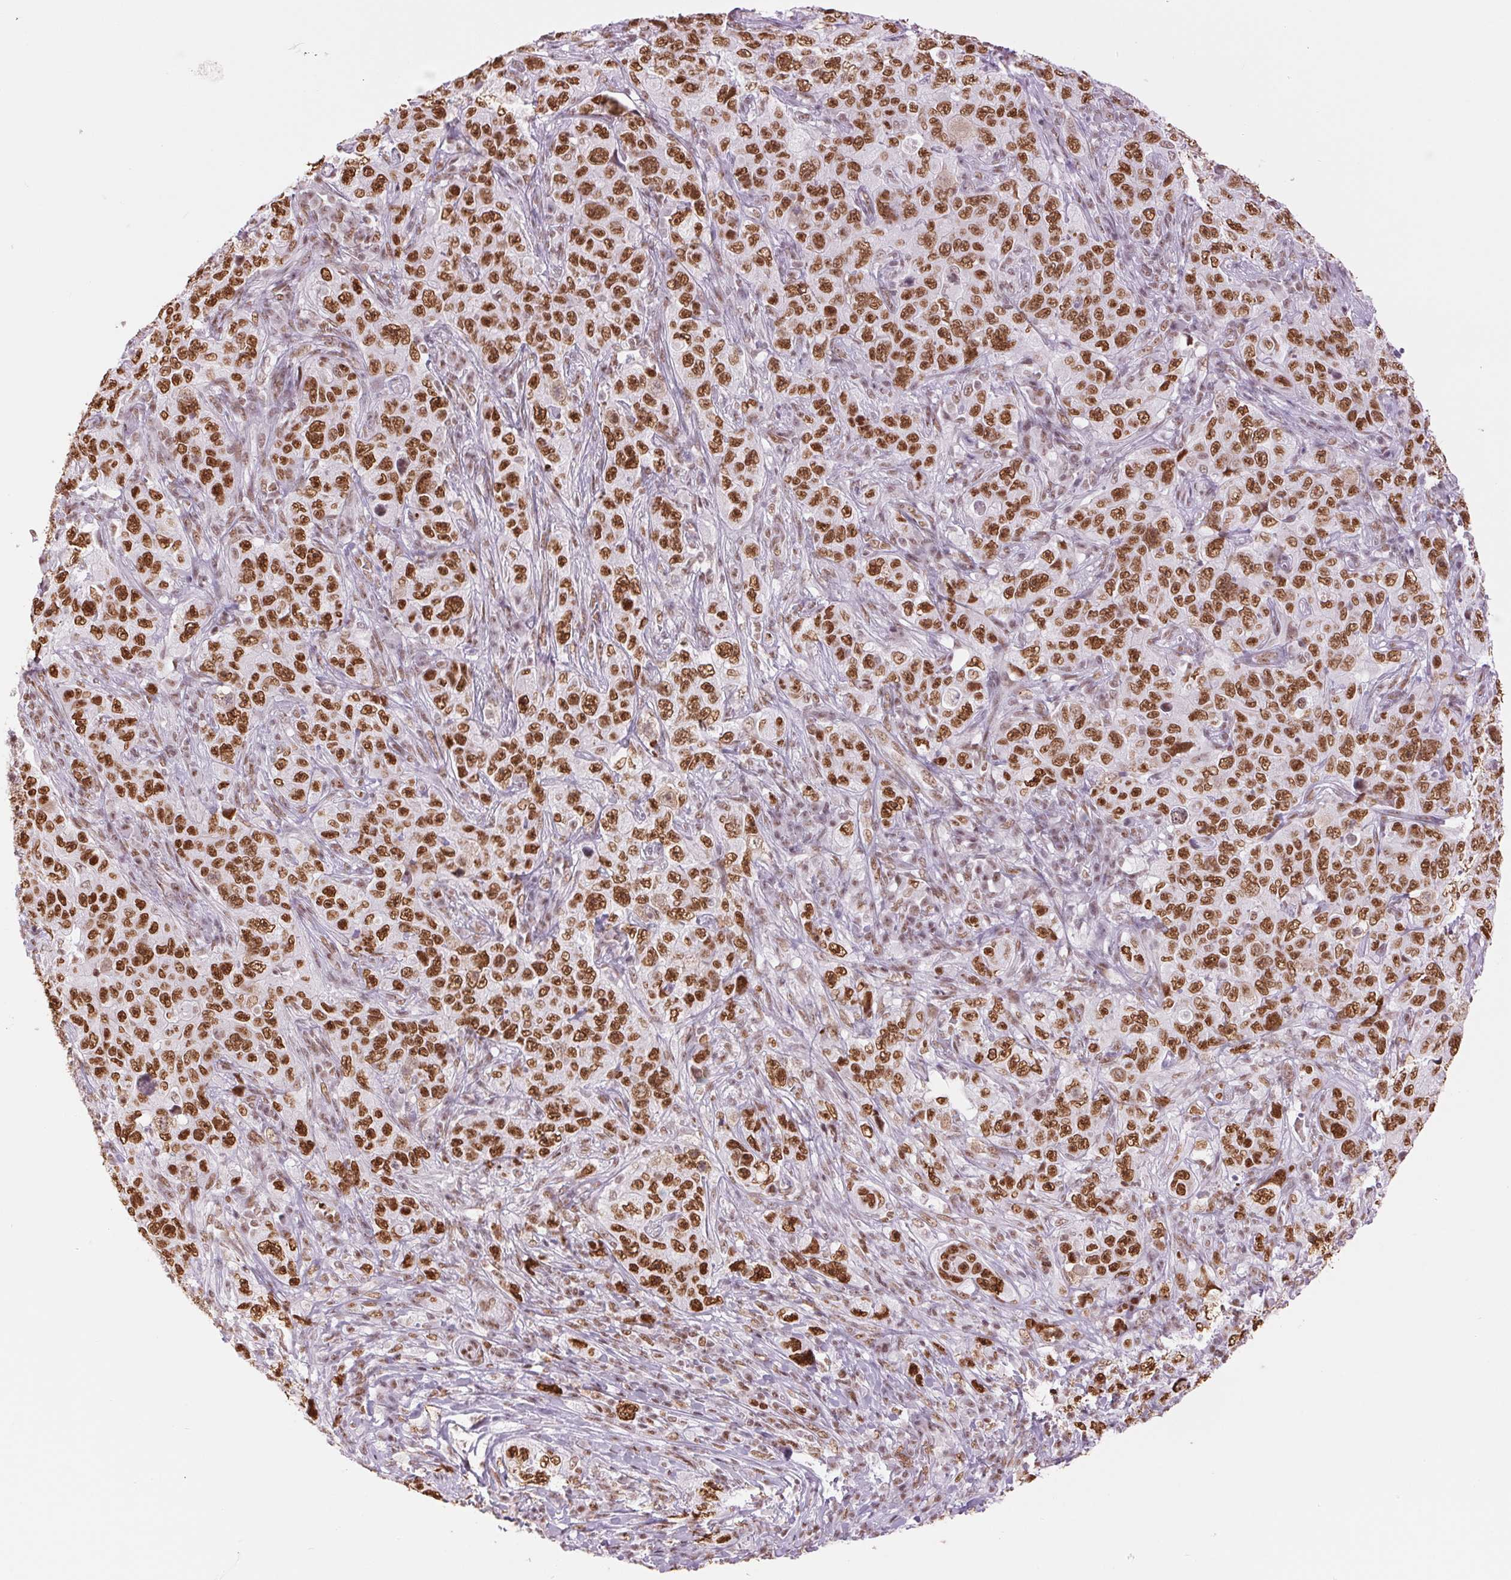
{"staining": {"intensity": "strong", "quantity": ">75%", "location": "nuclear"}, "tissue": "pancreatic cancer", "cell_type": "Tumor cells", "image_type": "cancer", "snomed": [{"axis": "morphology", "description": "Adenocarcinoma, NOS"}, {"axis": "topography", "description": "Pancreas"}], "caption": "Strong nuclear staining is identified in about >75% of tumor cells in pancreatic cancer. (Stains: DAB (3,3'-diaminobenzidine) in brown, nuclei in blue, Microscopy: brightfield microscopy at high magnification).", "gene": "ZFR2", "patient": {"sex": "male", "age": 68}}